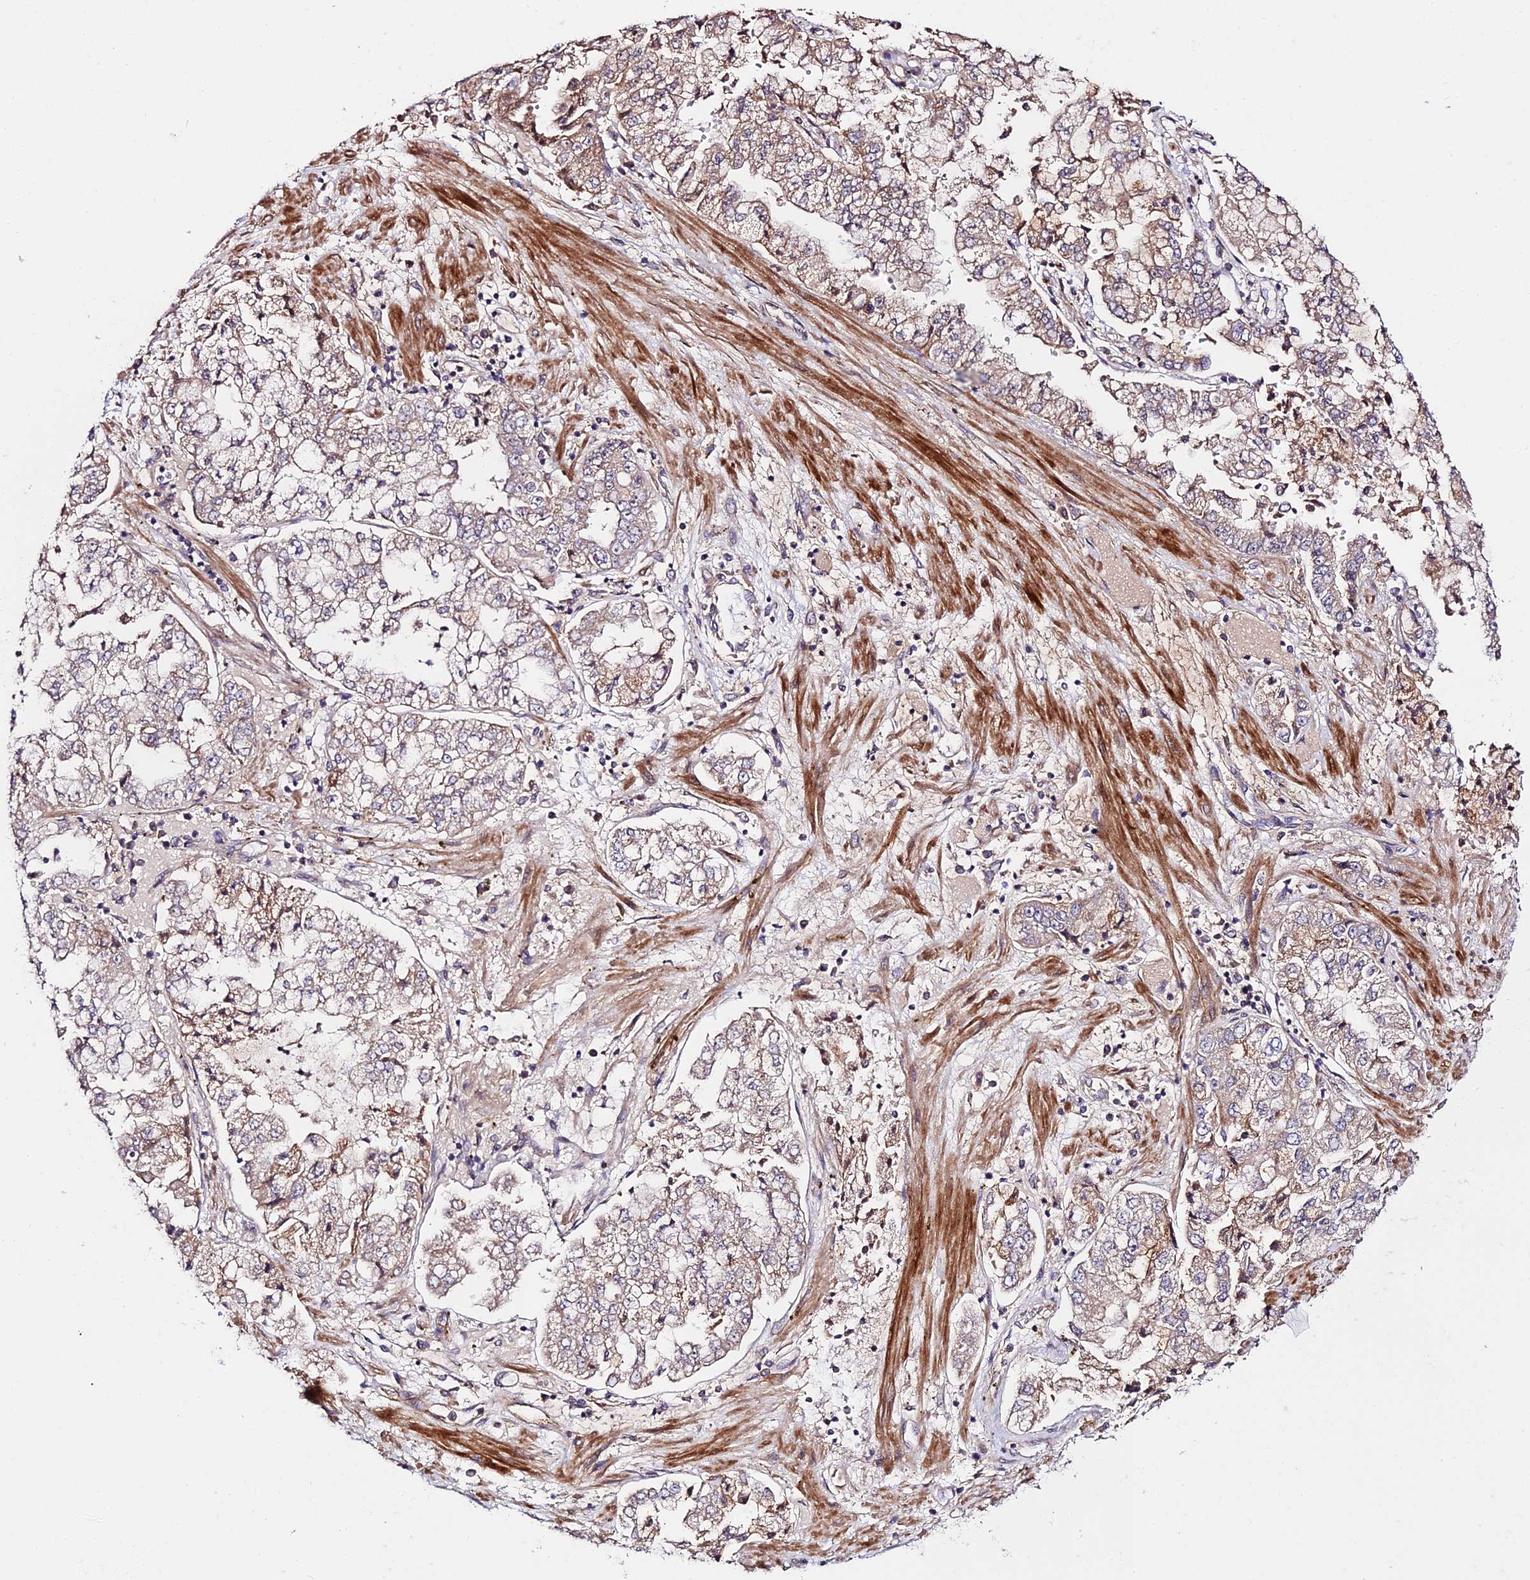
{"staining": {"intensity": "moderate", "quantity": "<25%", "location": "cytoplasmic/membranous"}, "tissue": "stomach cancer", "cell_type": "Tumor cells", "image_type": "cancer", "snomed": [{"axis": "morphology", "description": "Adenocarcinoma, NOS"}, {"axis": "topography", "description": "Stomach"}], "caption": "Moderate cytoplasmic/membranous expression is appreciated in about <25% of tumor cells in stomach cancer.", "gene": "C3orf20", "patient": {"sex": "male", "age": 76}}